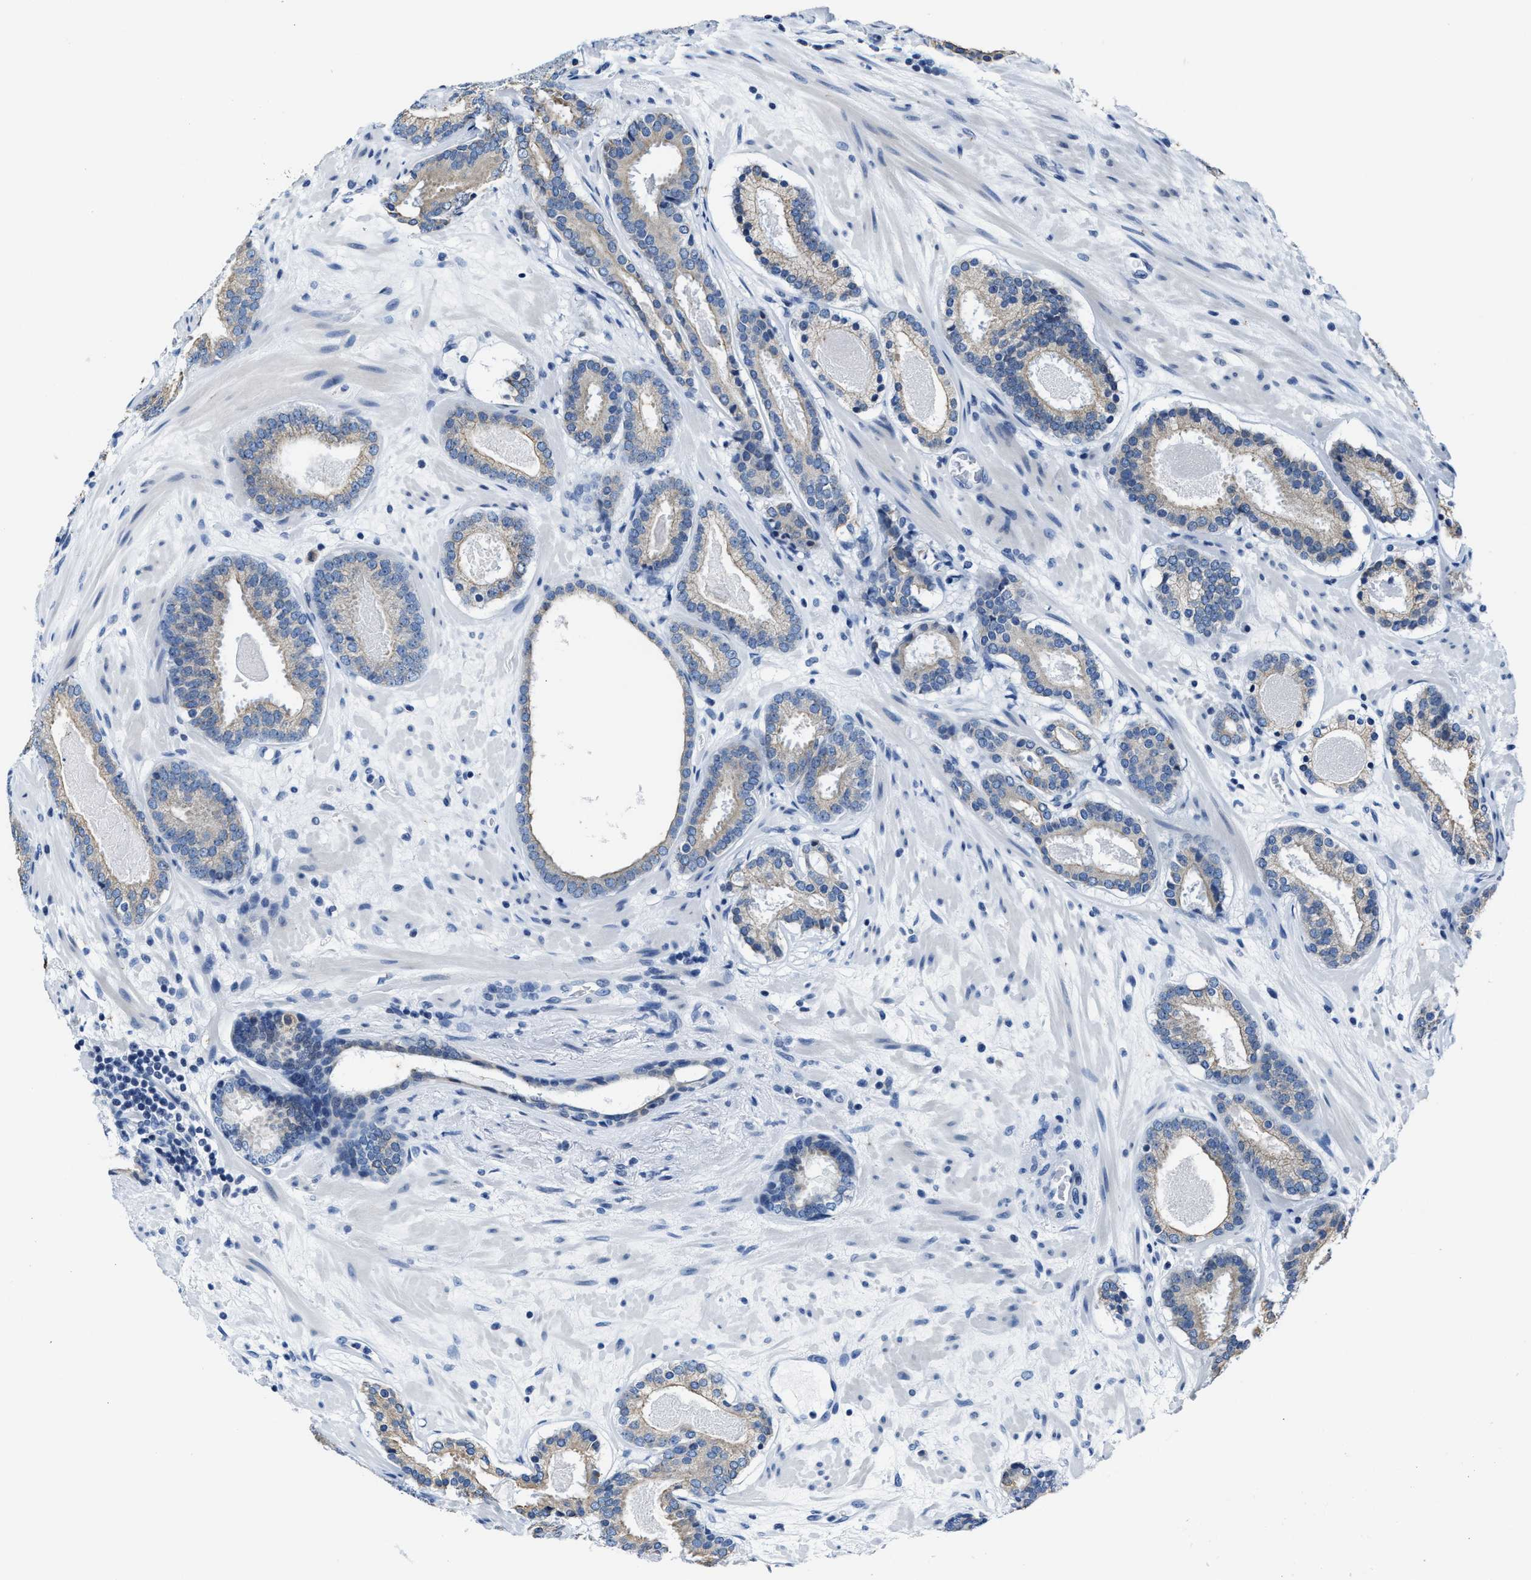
{"staining": {"intensity": "weak", "quantity": "<25%", "location": "cytoplasmic/membranous"}, "tissue": "prostate cancer", "cell_type": "Tumor cells", "image_type": "cancer", "snomed": [{"axis": "morphology", "description": "Adenocarcinoma, Low grade"}, {"axis": "topography", "description": "Prostate"}], "caption": "Prostate adenocarcinoma (low-grade) was stained to show a protein in brown. There is no significant expression in tumor cells.", "gene": "ASZ1", "patient": {"sex": "male", "age": 69}}